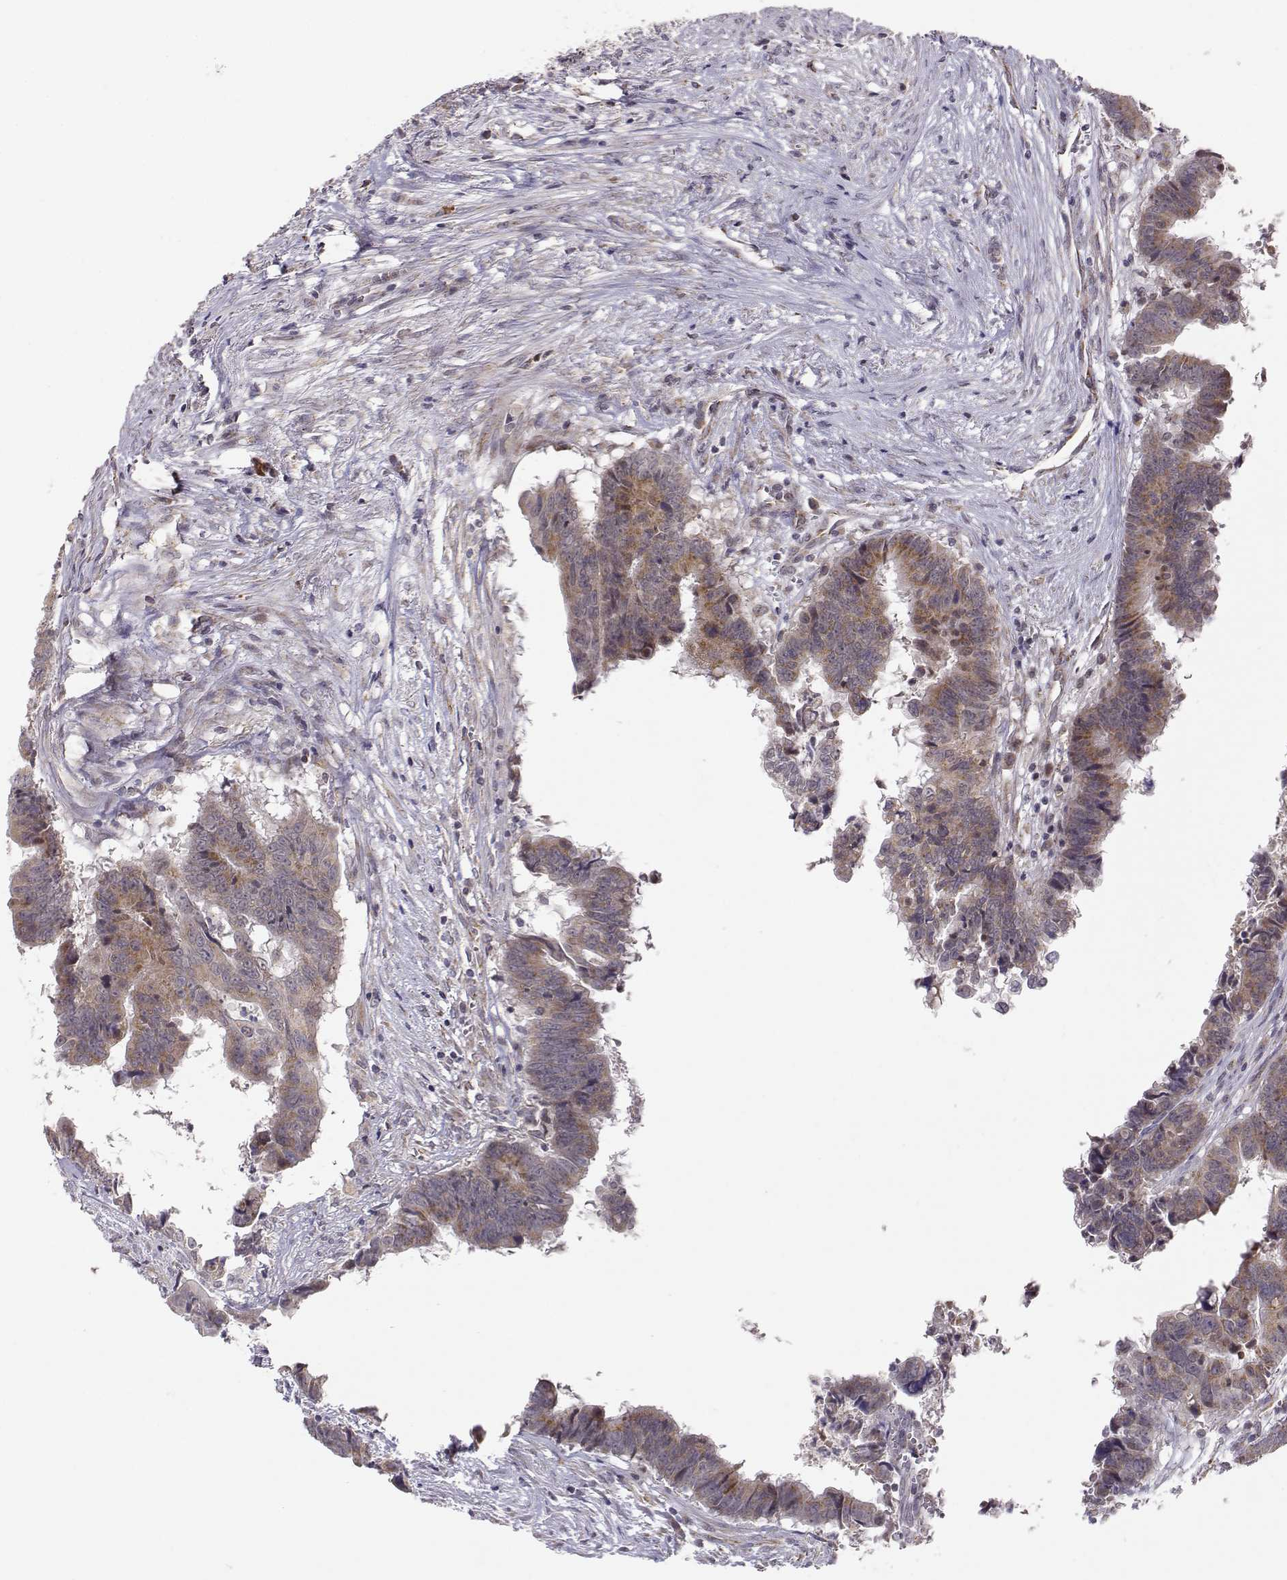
{"staining": {"intensity": "moderate", "quantity": ">75%", "location": "cytoplasmic/membranous"}, "tissue": "colorectal cancer", "cell_type": "Tumor cells", "image_type": "cancer", "snomed": [{"axis": "morphology", "description": "Adenocarcinoma, NOS"}, {"axis": "topography", "description": "Colon"}], "caption": "Colorectal cancer was stained to show a protein in brown. There is medium levels of moderate cytoplasmic/membranous positivity in about >75% of tumor cells. (Stains: DAB (3,3'-diaminobenzidine) in brown, nuclei in blue, Microscopy: brightfield microscopy at high magnification).", "gene": "EXOG", "patient": {"sex": "female", "age": 82}}